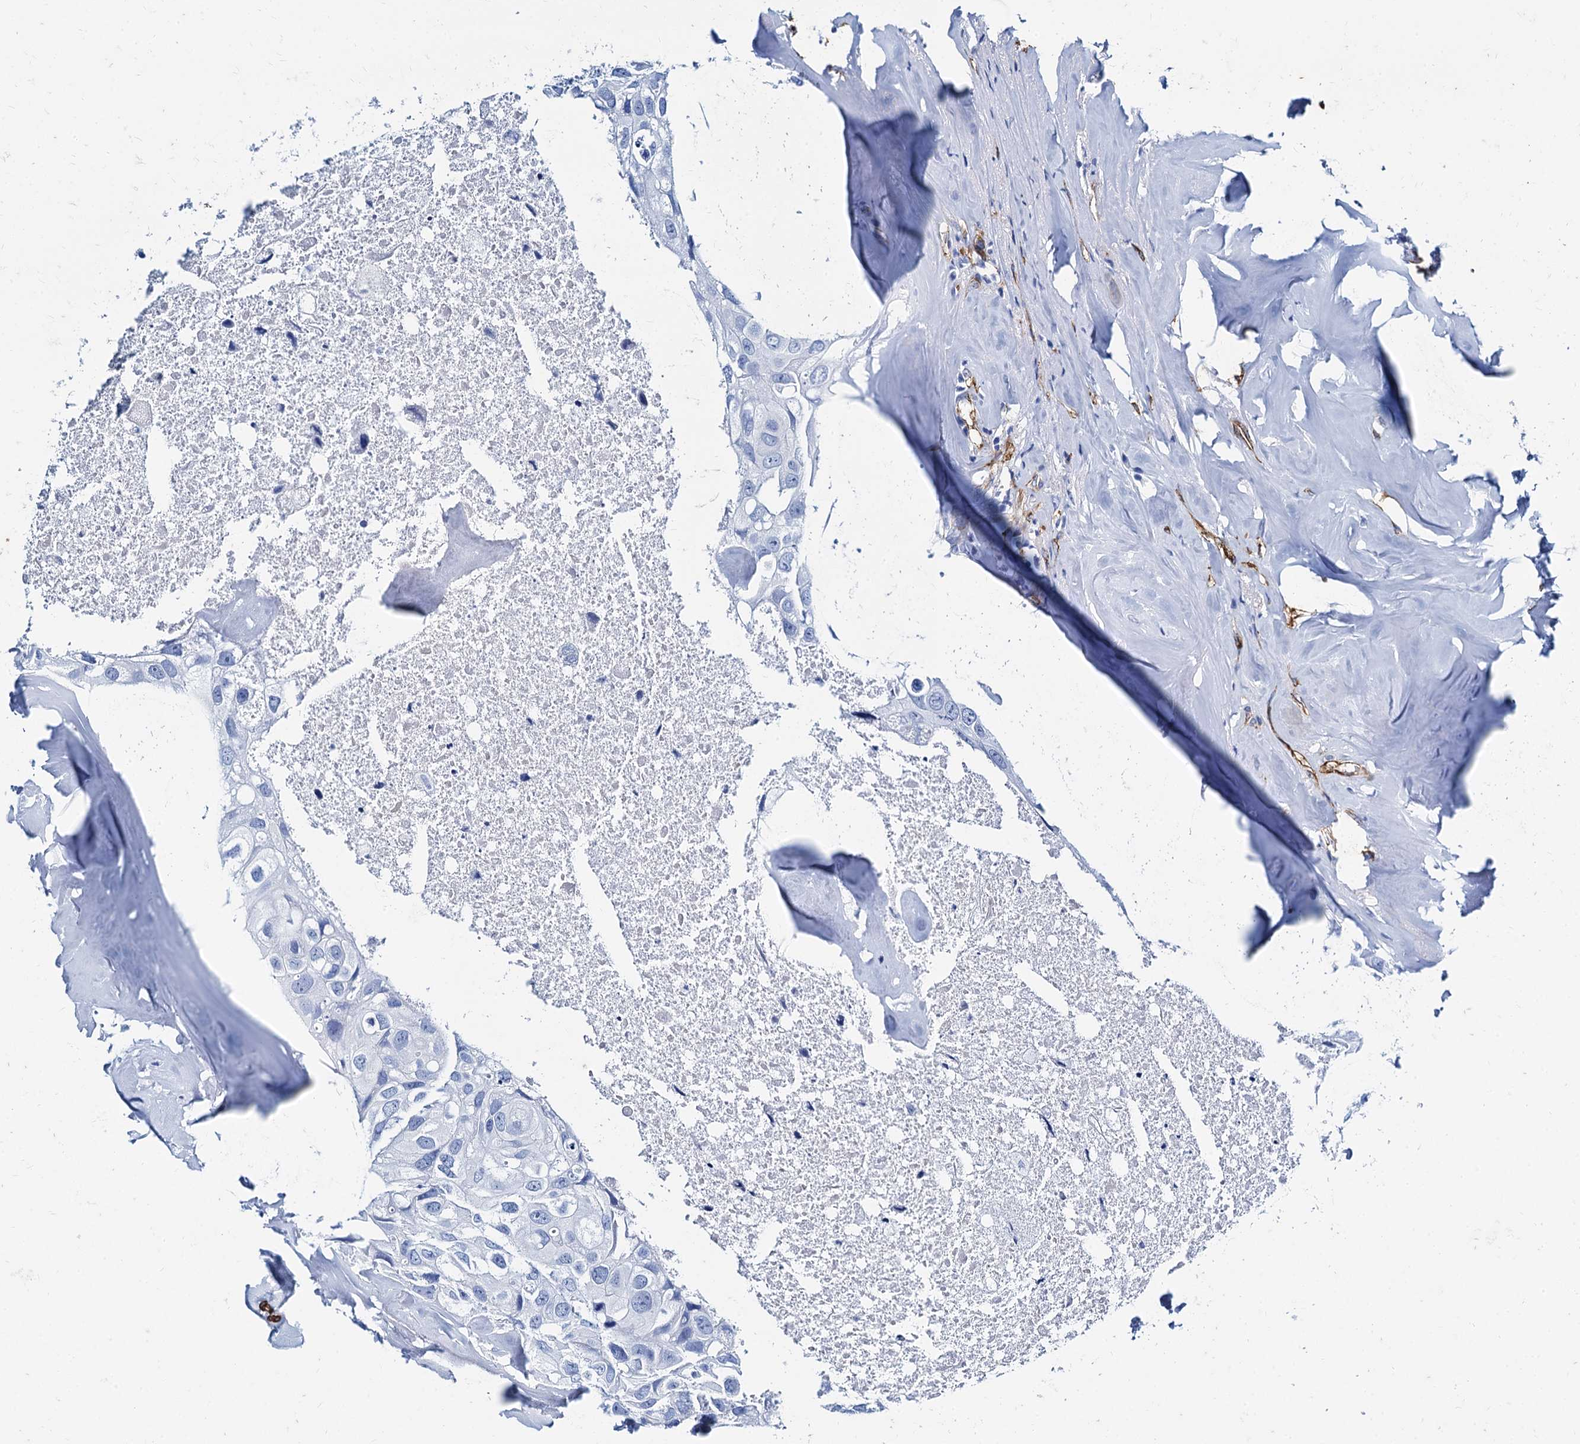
{"staining": {"intensity": "negative", "quantity": "none", "location": "none"}, "tissue": "head and neck cancer", "cell_type": "Tumor cells", "image_type": "cancer", "snomed": [{"axis": "morphology", "description": "Adenocarcinoma, NOS"}, {"axis": "morphology", "description": "Adenocarcinoma, metastatic, NOS"}, {"axis": "topography", "description": "Head-Neck"}], "caption": "High power microscopy histopathology image of an IHC micrograph of head and neck cancer, revealing no significant staining in tumor cells.", "gene": "CAVIN2", "patient": {"sex": "male", "age": 75}}